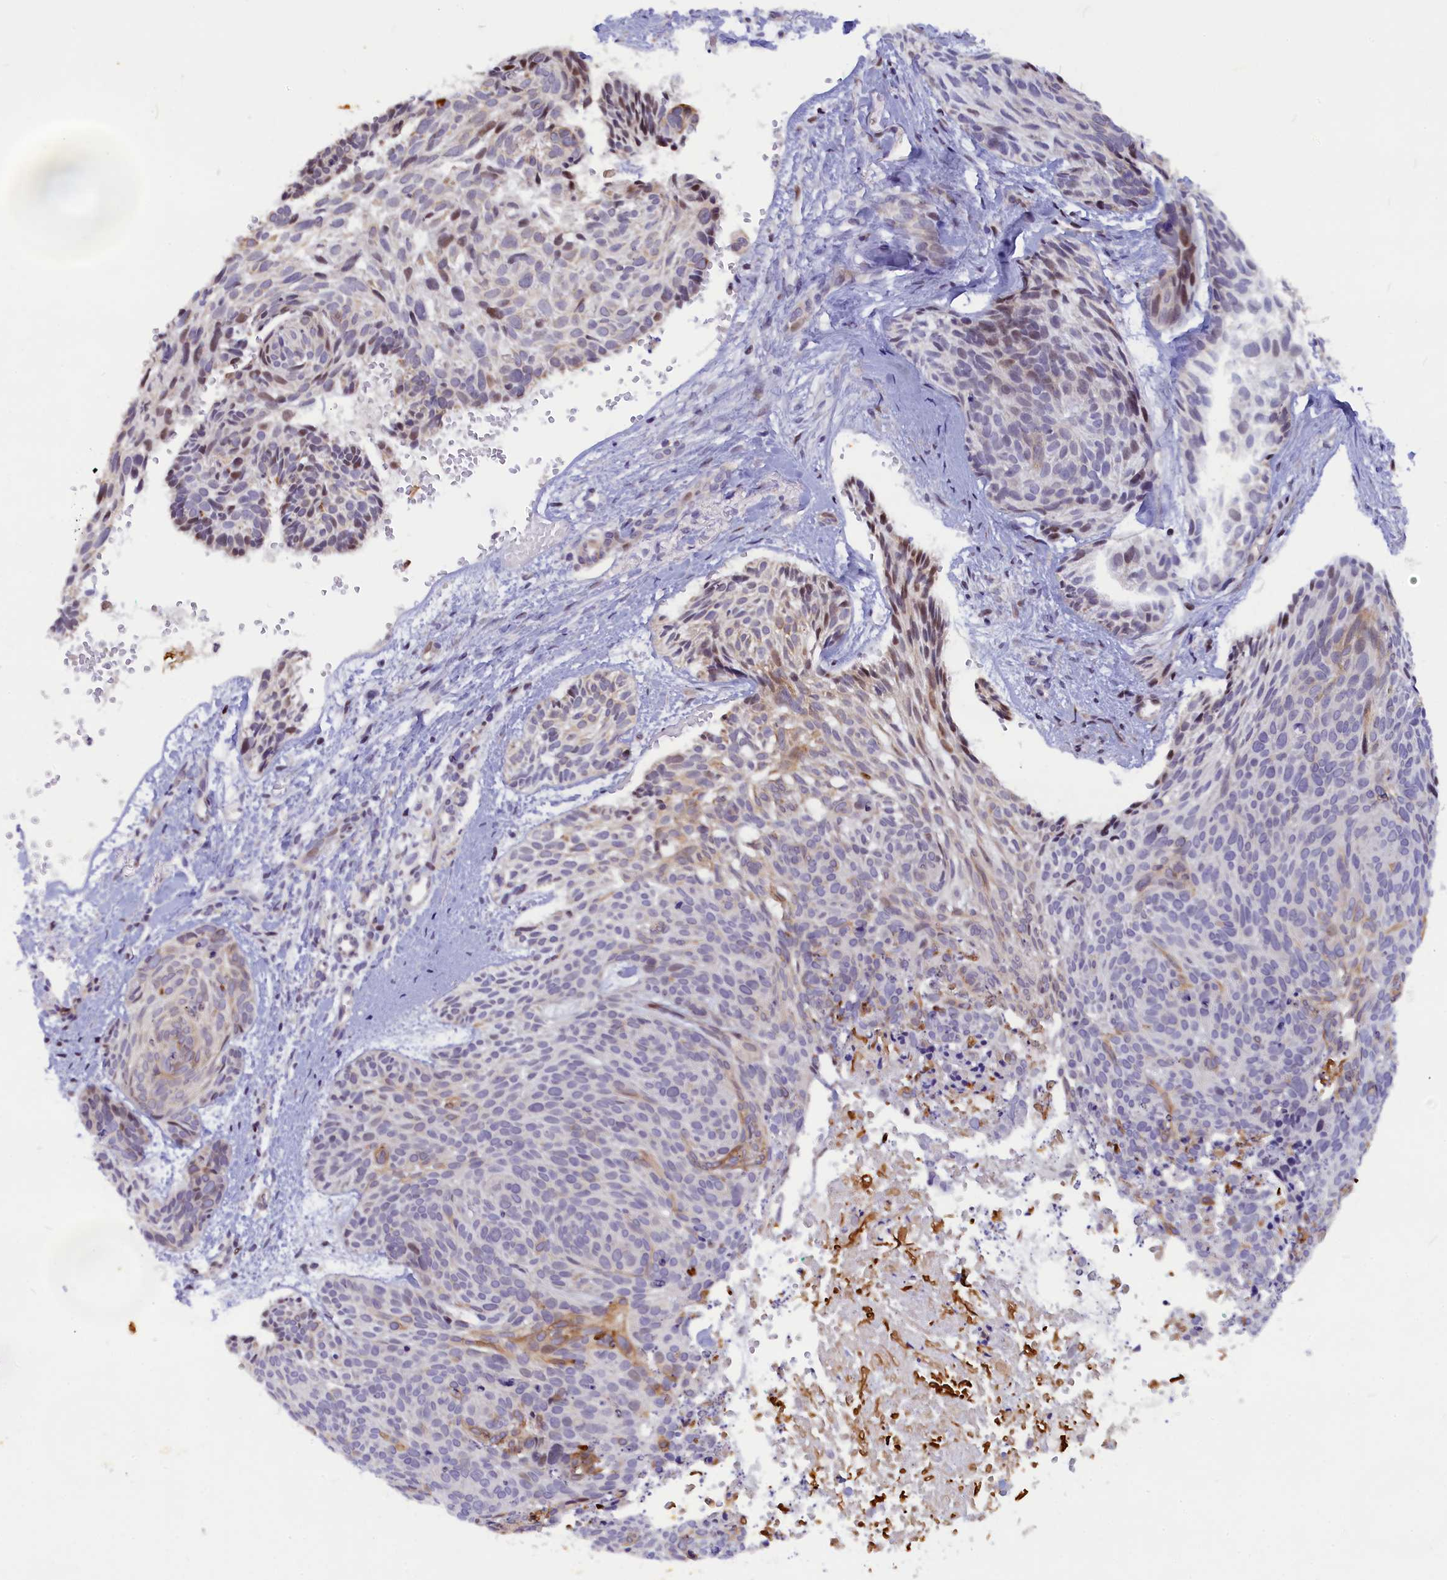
{"staining": {"intensity": "negative", "quantity": "none", "location": "none"}, "tissue": "skin cancer", "cell_type": "Tumor cells", "image_type": "cancer", "snomed": [{"axis": "morphology", "description": "Normal tissue, NOS"}, {"axis": "morphology", "description": "Basal cell carcinoma"}, {"axis": "topography", "description": "Skin"}], "caption": "A high-resolution histopathology image shows immunohistochemistry (IHC) staining of basal cell carcinoma (skin), which exhibits no significant expression in tumor cells.", "gene": "ANKRD34B", "patient": {"sex": "male", "age": 66}}